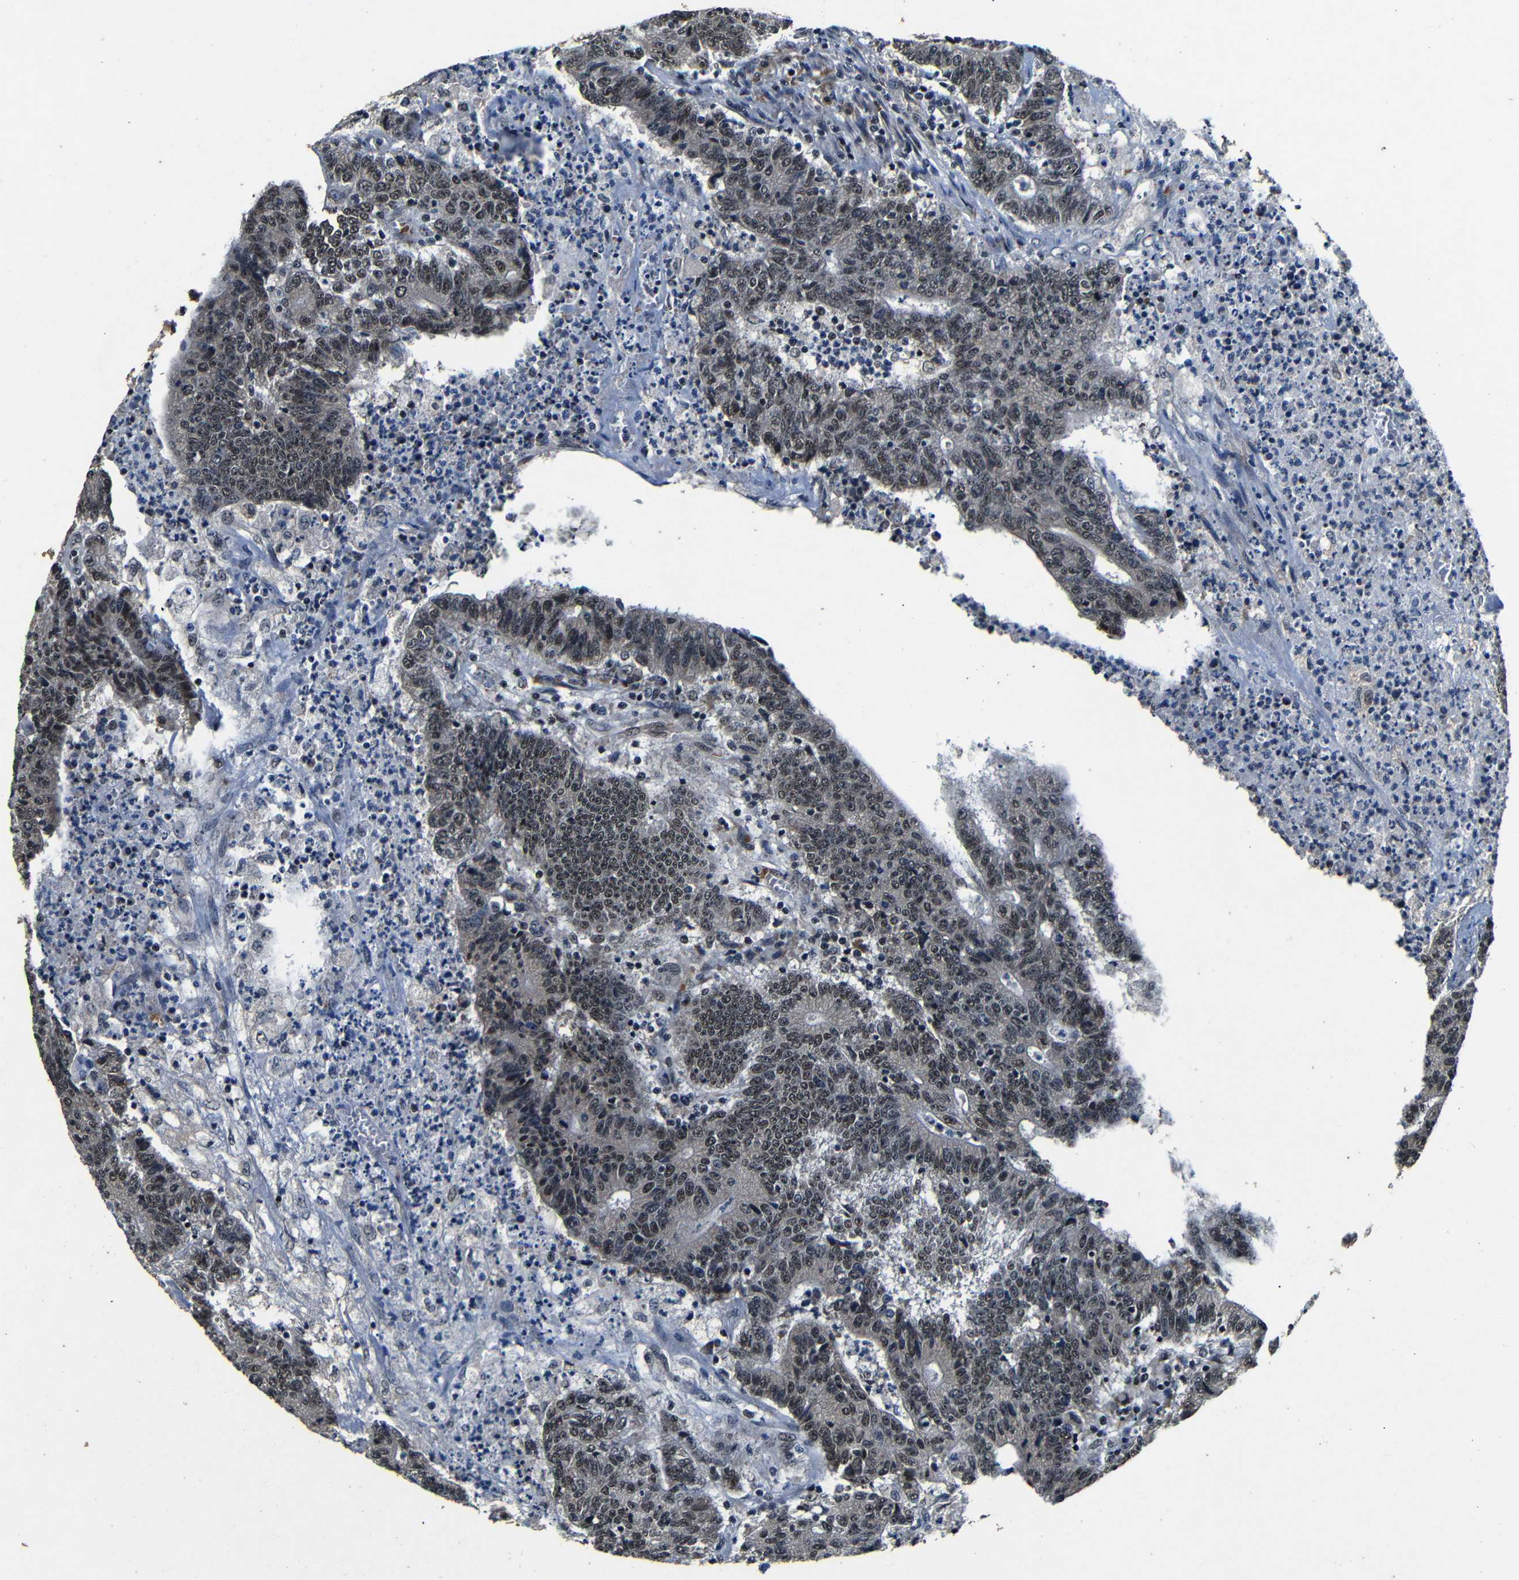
{"staining": {"intensity": "weak", "quantity": ">75%", "location": "nuclear"}, "tissue": "colorectal cancer", "cell_type": "Tumor cells", "image_type": "cancer", "snomed": [{"axis": "morphology", "description": "Normal tissue, NOS"}, {"axis": "morphology", "description": "Adenocarcinoma, NOS"}, {"axis": "topography", "description": "Colon"}], "caption": "Protein staining of colorectal cancer (adenocarcinoma) tissue shows weak nuclear staining in approximately >75% of tumor cells. The protein is shown in brown color, while the nuclei are stained blue.", "gene": "FOXD4", "patient": {"sex": "female", "age": 75}}